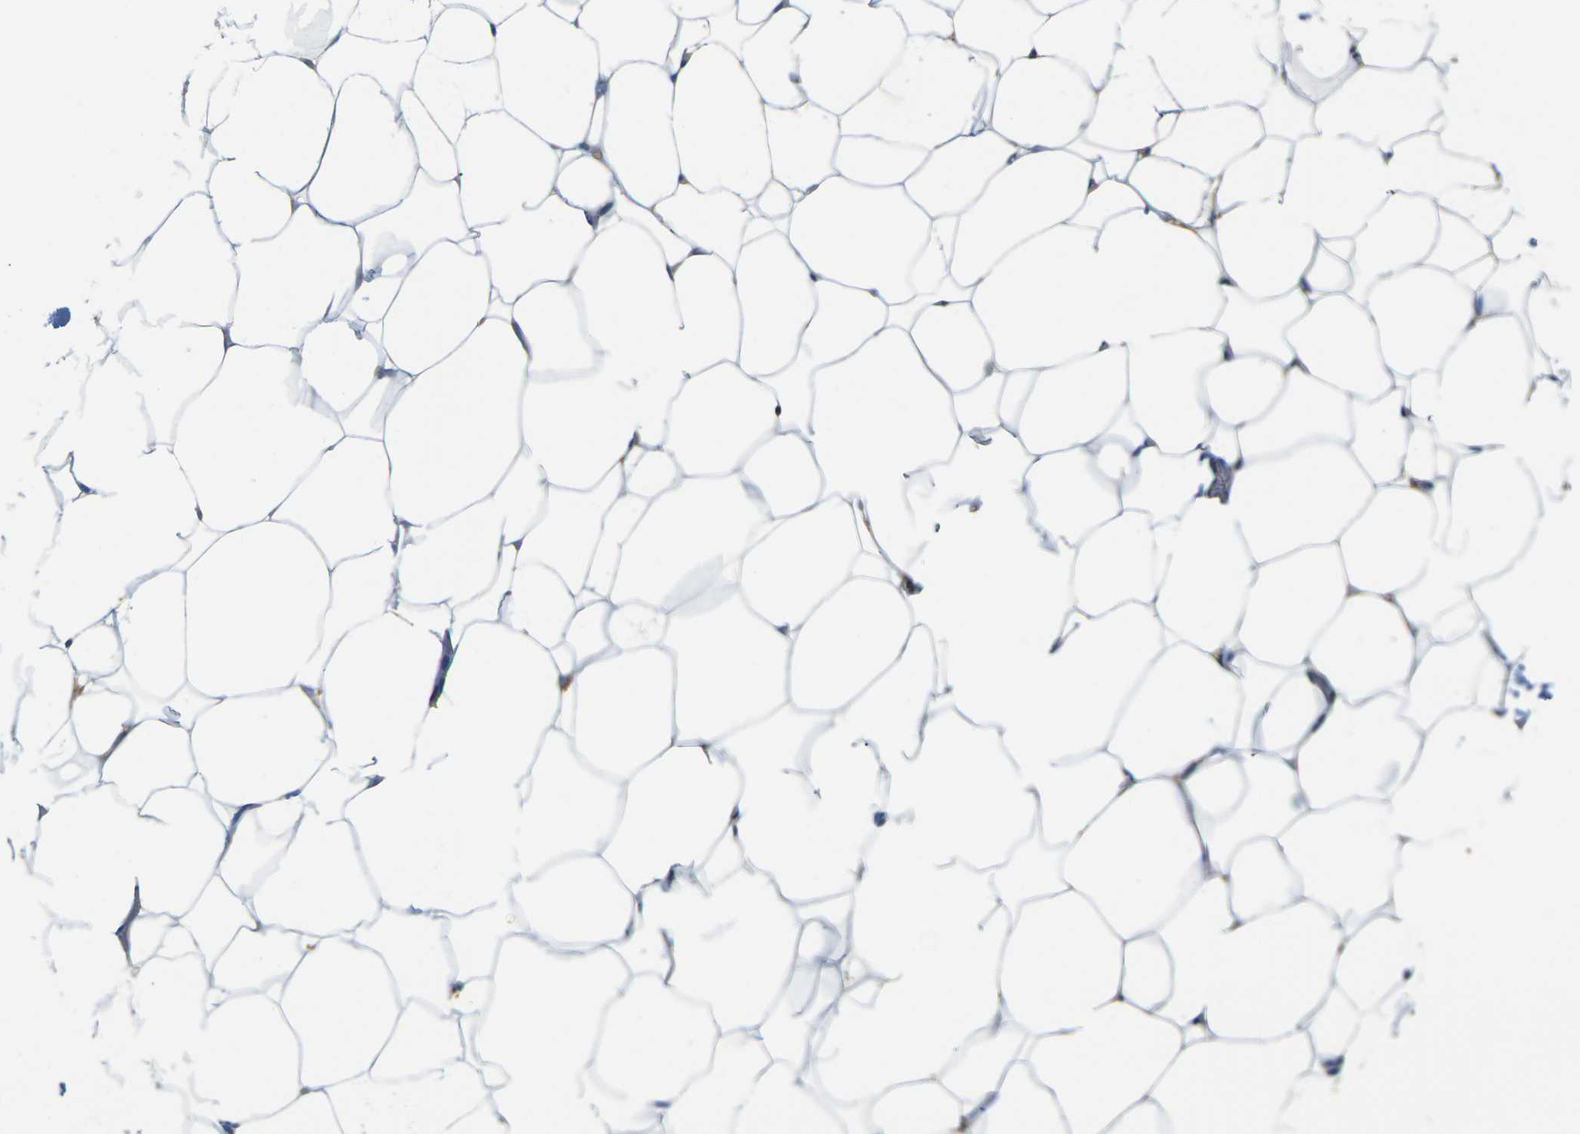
{"staining": {"intensity": "negative", "quantity": "none", "location": "none"}, "tissue": "adipose tissue", "cell_type": "Adipocytes", "image_type": "normal", "snomed": [{"axis": "morphology", "description": "Normal tissue, NOS"}, {"axis": "topography", "description": "Breast"}, {"axis": "topography", "description": "Adipose tissue"}], "caption": "Micrograph shows no significant protein expression in adipocytes of benign adipose tissue.", "gene": "IQGAP1", "patient": {"sex": "female", "age": 25}}